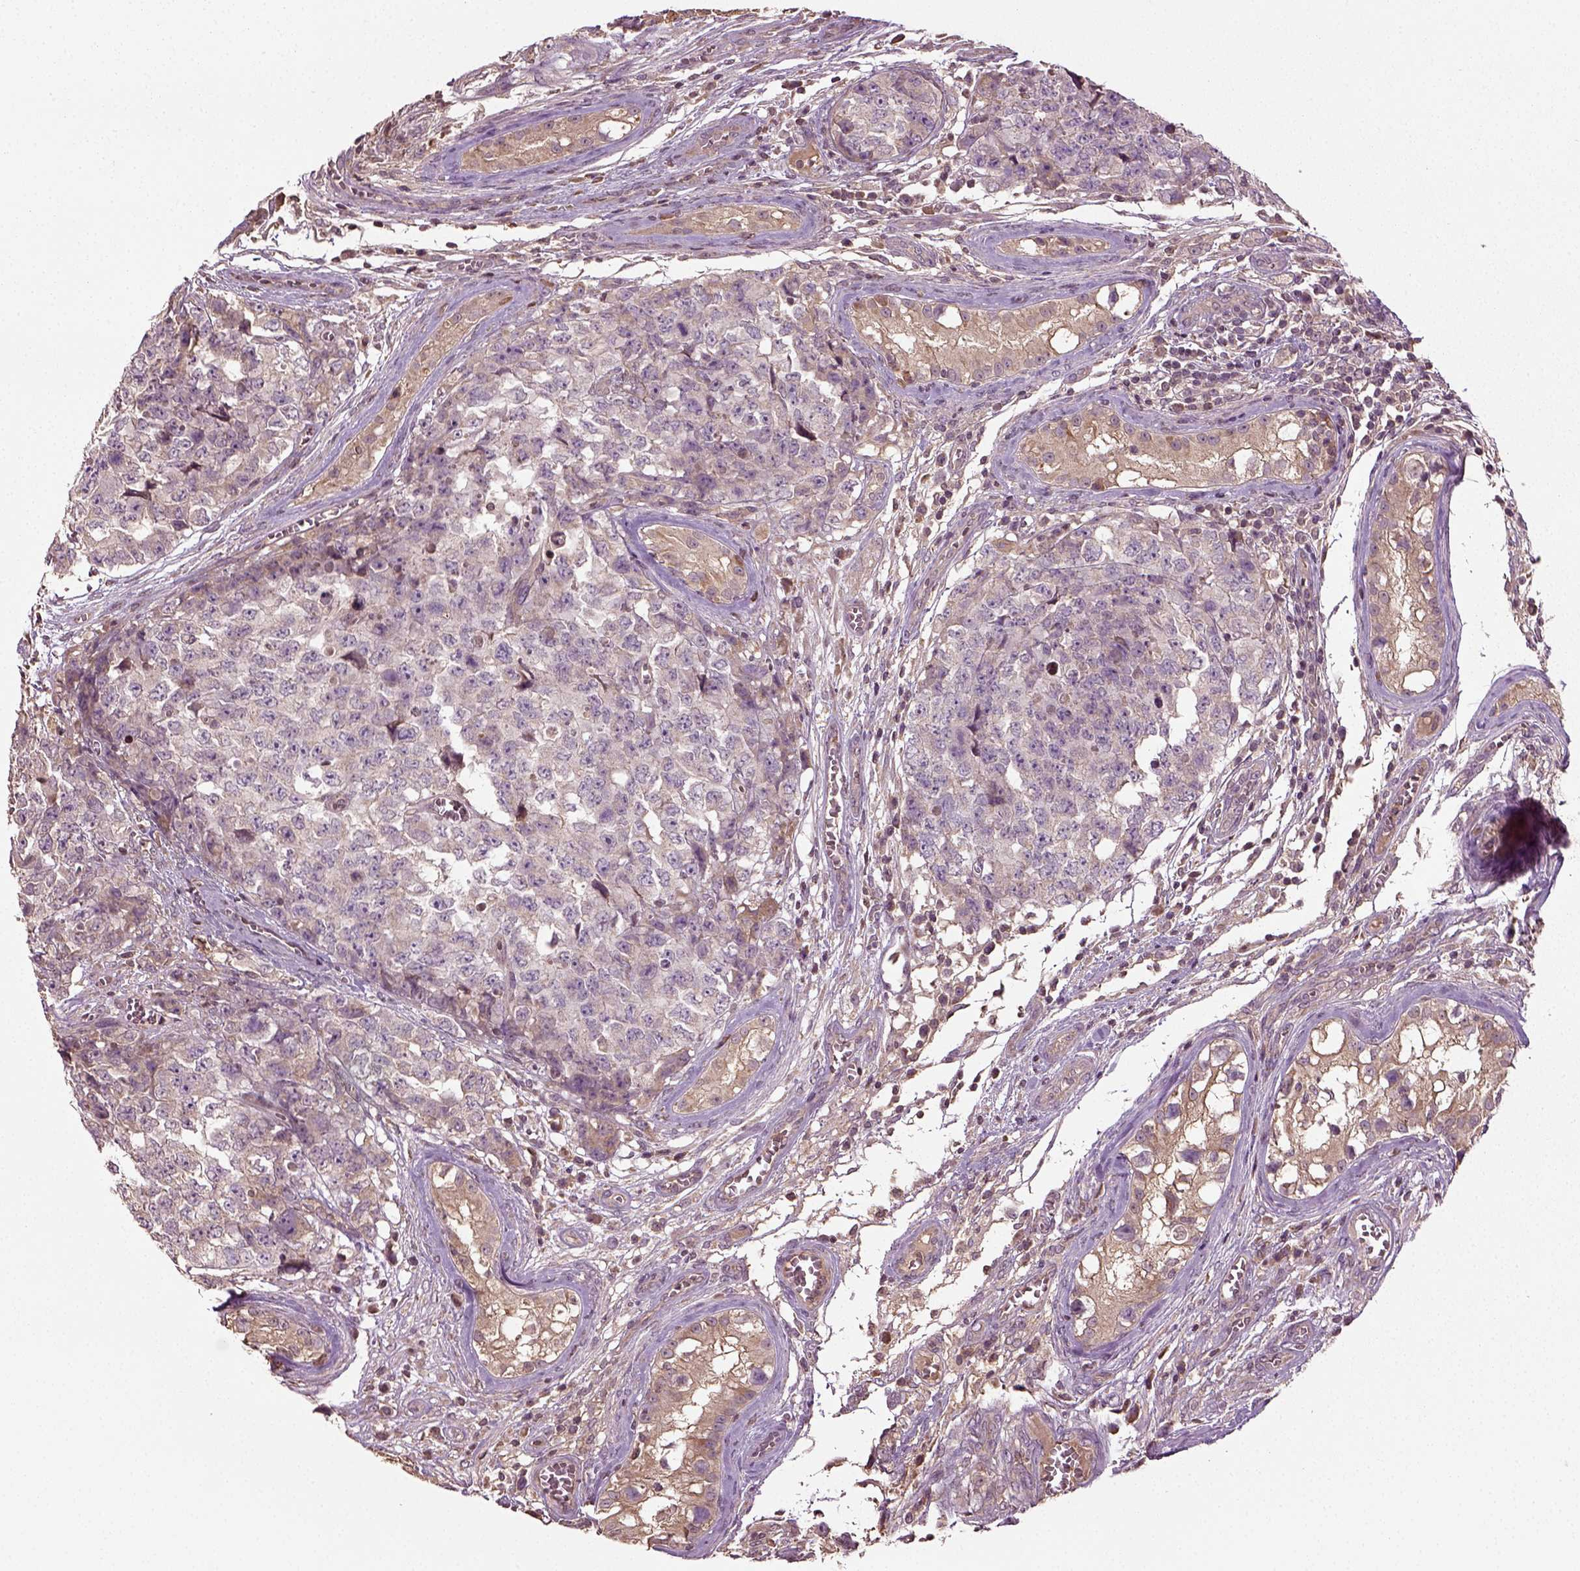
{"staining": {"intensity": "negative", "quantity": "none", "location": "none"}, "tissue": "testis cancer", "cell_type": "Tumor cells", "image_type": "cancer", "snomed": [{"axis": "morphology", "description": "Carcinoma, Embryonal, NOS"}, {"axis": "topography", "description": "Testis"}], "caption": "The micrograph shows no significant positivity in tumor cells of embryonal carcinoma (testis).", "gene": "ERV3-1", "patient": {"sex": "male", "age": 23}}